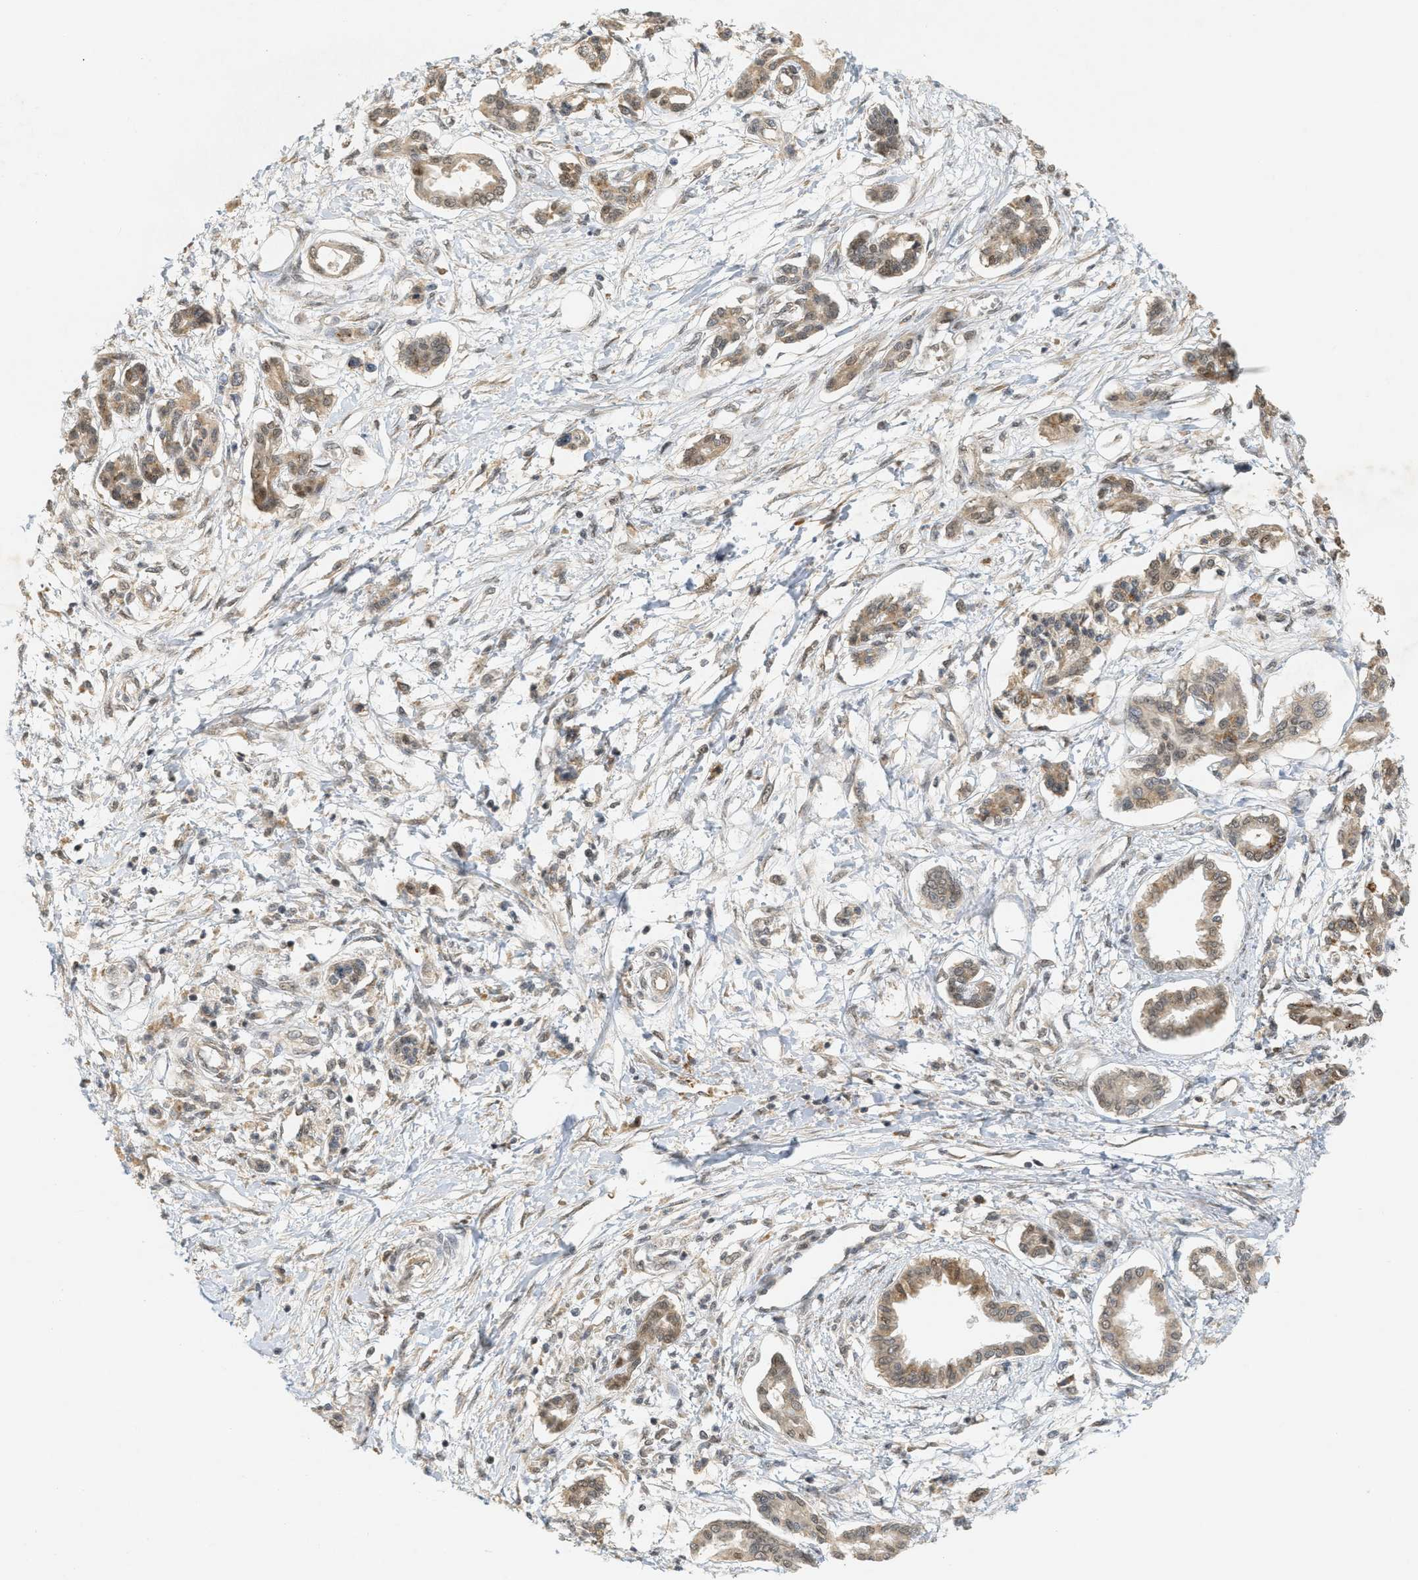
{"staining": {"intensity": "moderate", "quantity": ">75%", "location": "cytoplasmic/membranous,nuclear"}, "tissue": "pancreatic cancer", "cell_type": "Tumor cells", "image_type": "cancer", "snomed": [{"axis": "morphology", "description": "Adenocarcinoma, NOS"}, {"axis": "topography", "description": "Pancreas"}], "caption": "Moderate cytoplasmic/membranous and nuclear staining is identified in approximately >75% of tumor cells in adenocarcinoma (pancreatic). Using DAB (brown) and hematoxylin (blue) stains, captured at high magnification using brightfield microscopy.", "gene": "PRKD1", "patient": {"sex": "male", "age": 56}}